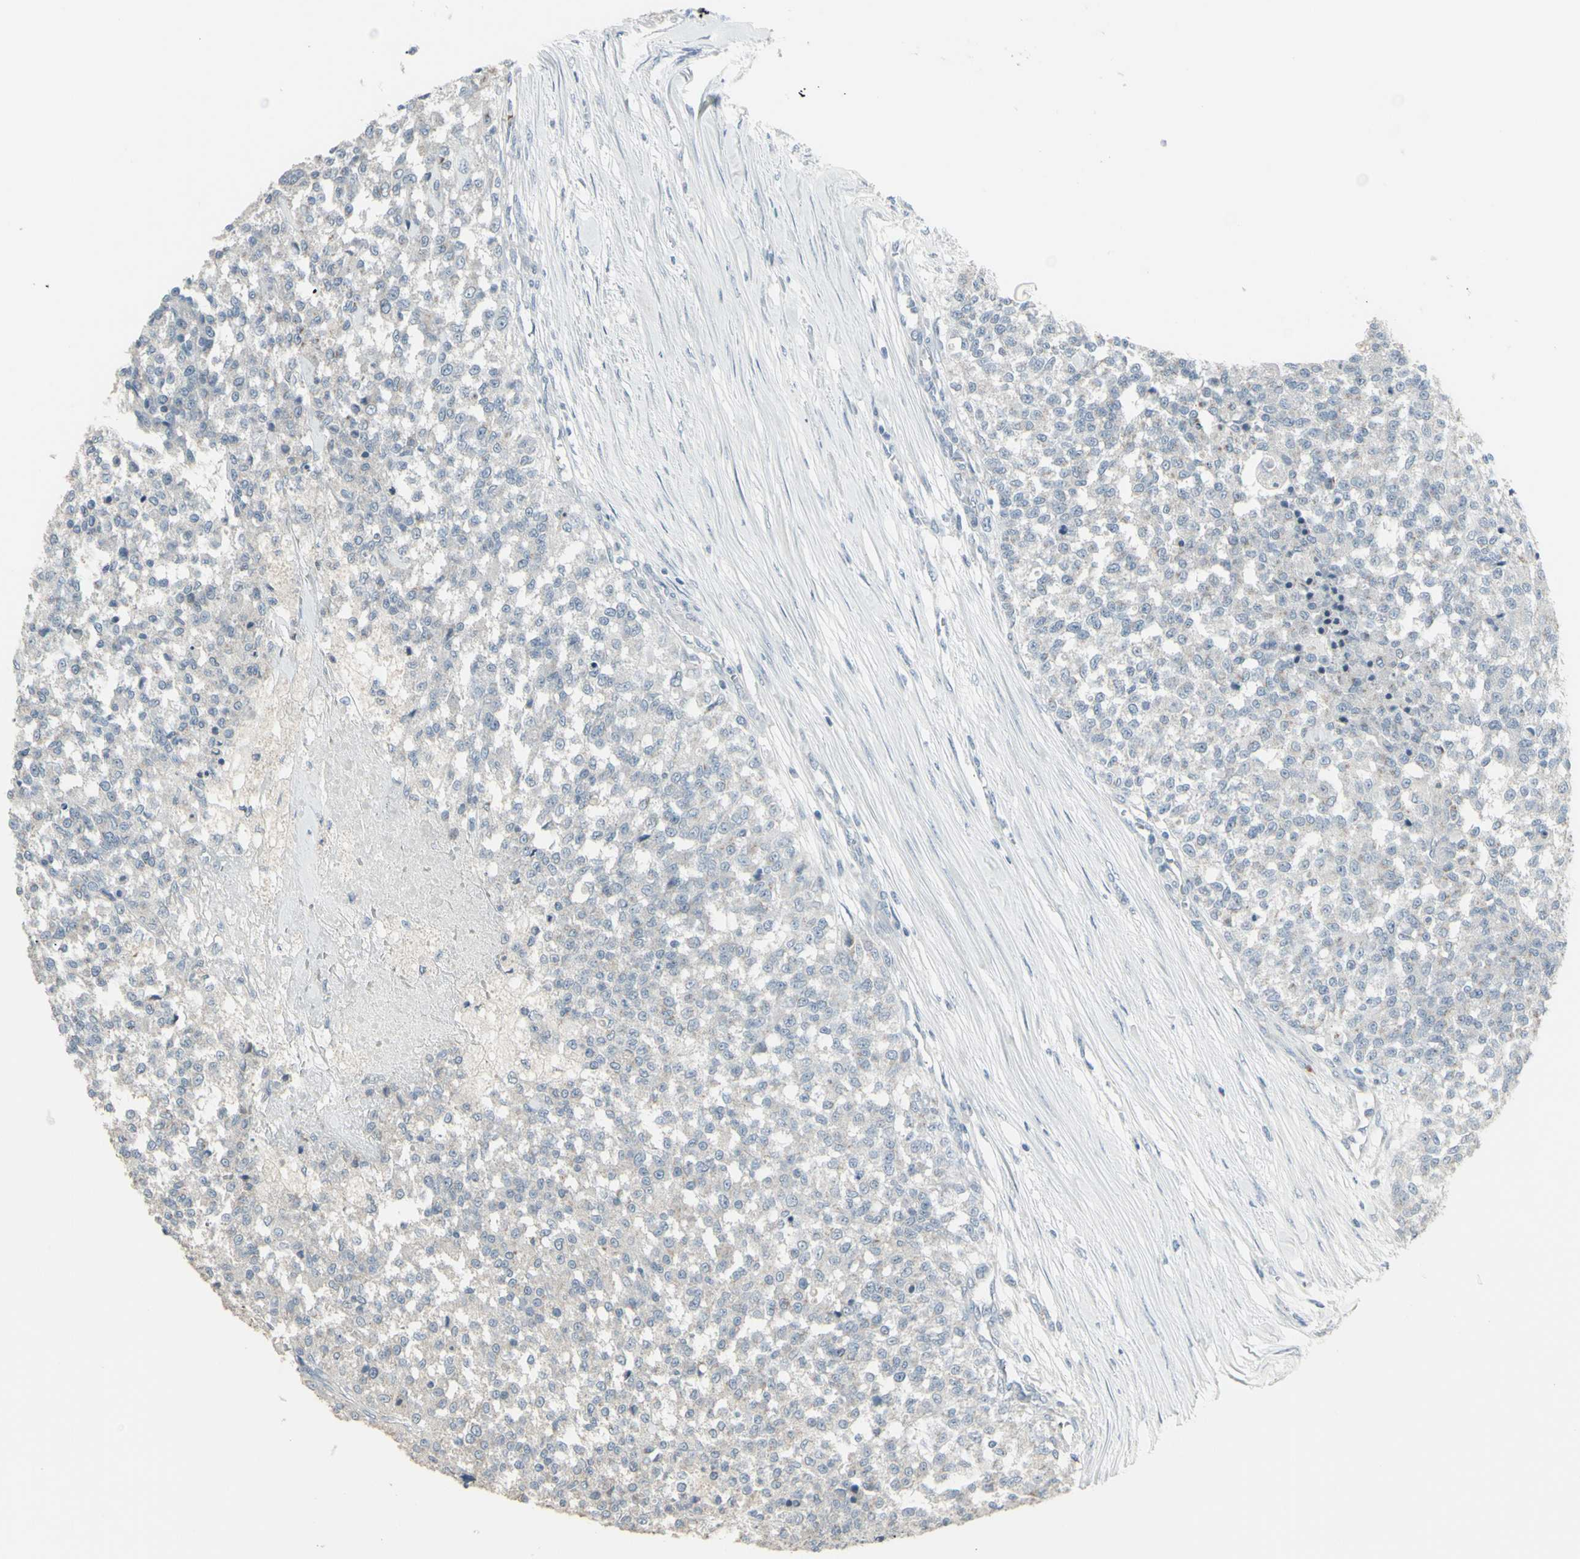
{"staining": {"intensity": "negative", "quantity": "none", "location": "none"}, "tissue": "testis cancer", "cell_type": "Tumor cells", "image_type": "cancer", "snomed": [{"axis": "morphology", "description": "Seminoma, NOS"}, {"axis": "topography", "description": "Testis"}], "caption": "Tumor cells are negative for brown protein staining in seminoma (testis).", "gene": "CD79B", "patient": {"sex": "male", "age": 59}}